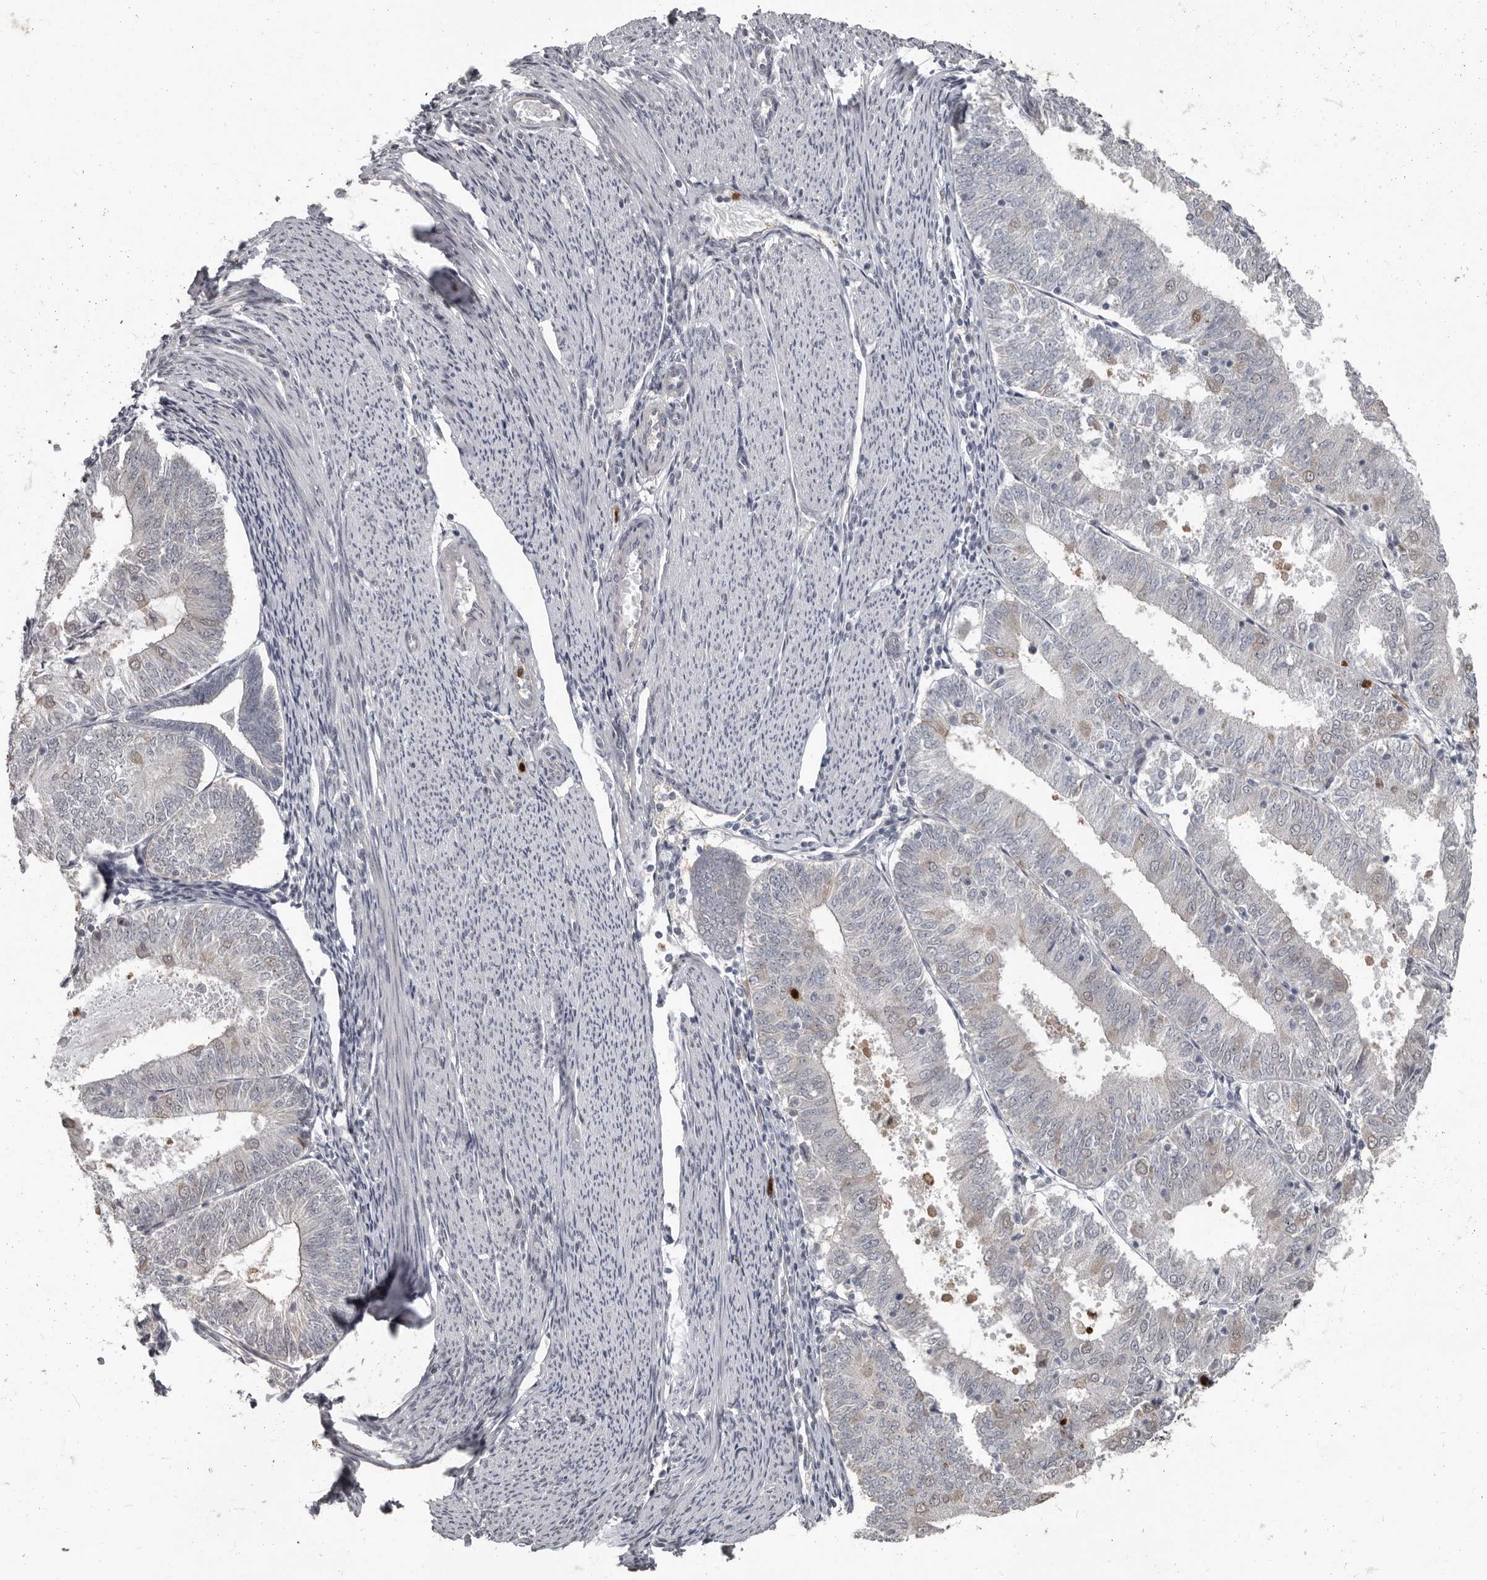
{"staining": {"intensity": "negative", "quantity": "none", "location": "none"}, "tissue": "endometrial cancer", "cell_type": "Tumor cells", "image_type": "cancer", "snomed": [{"axis": "morphology", "description": "Adenocarcinoma, NOS"}, {"axis": "topography", "description": "Endometrium"}], "caption": "There is no significant staining in tumor cells of endometrial cancer (adenocarcinoma). (DAB (3,3'-diaminobenzidine) IHC, high magnification).", "gene": "GPR157", "patient": {"sex": "female", "age": 57}}